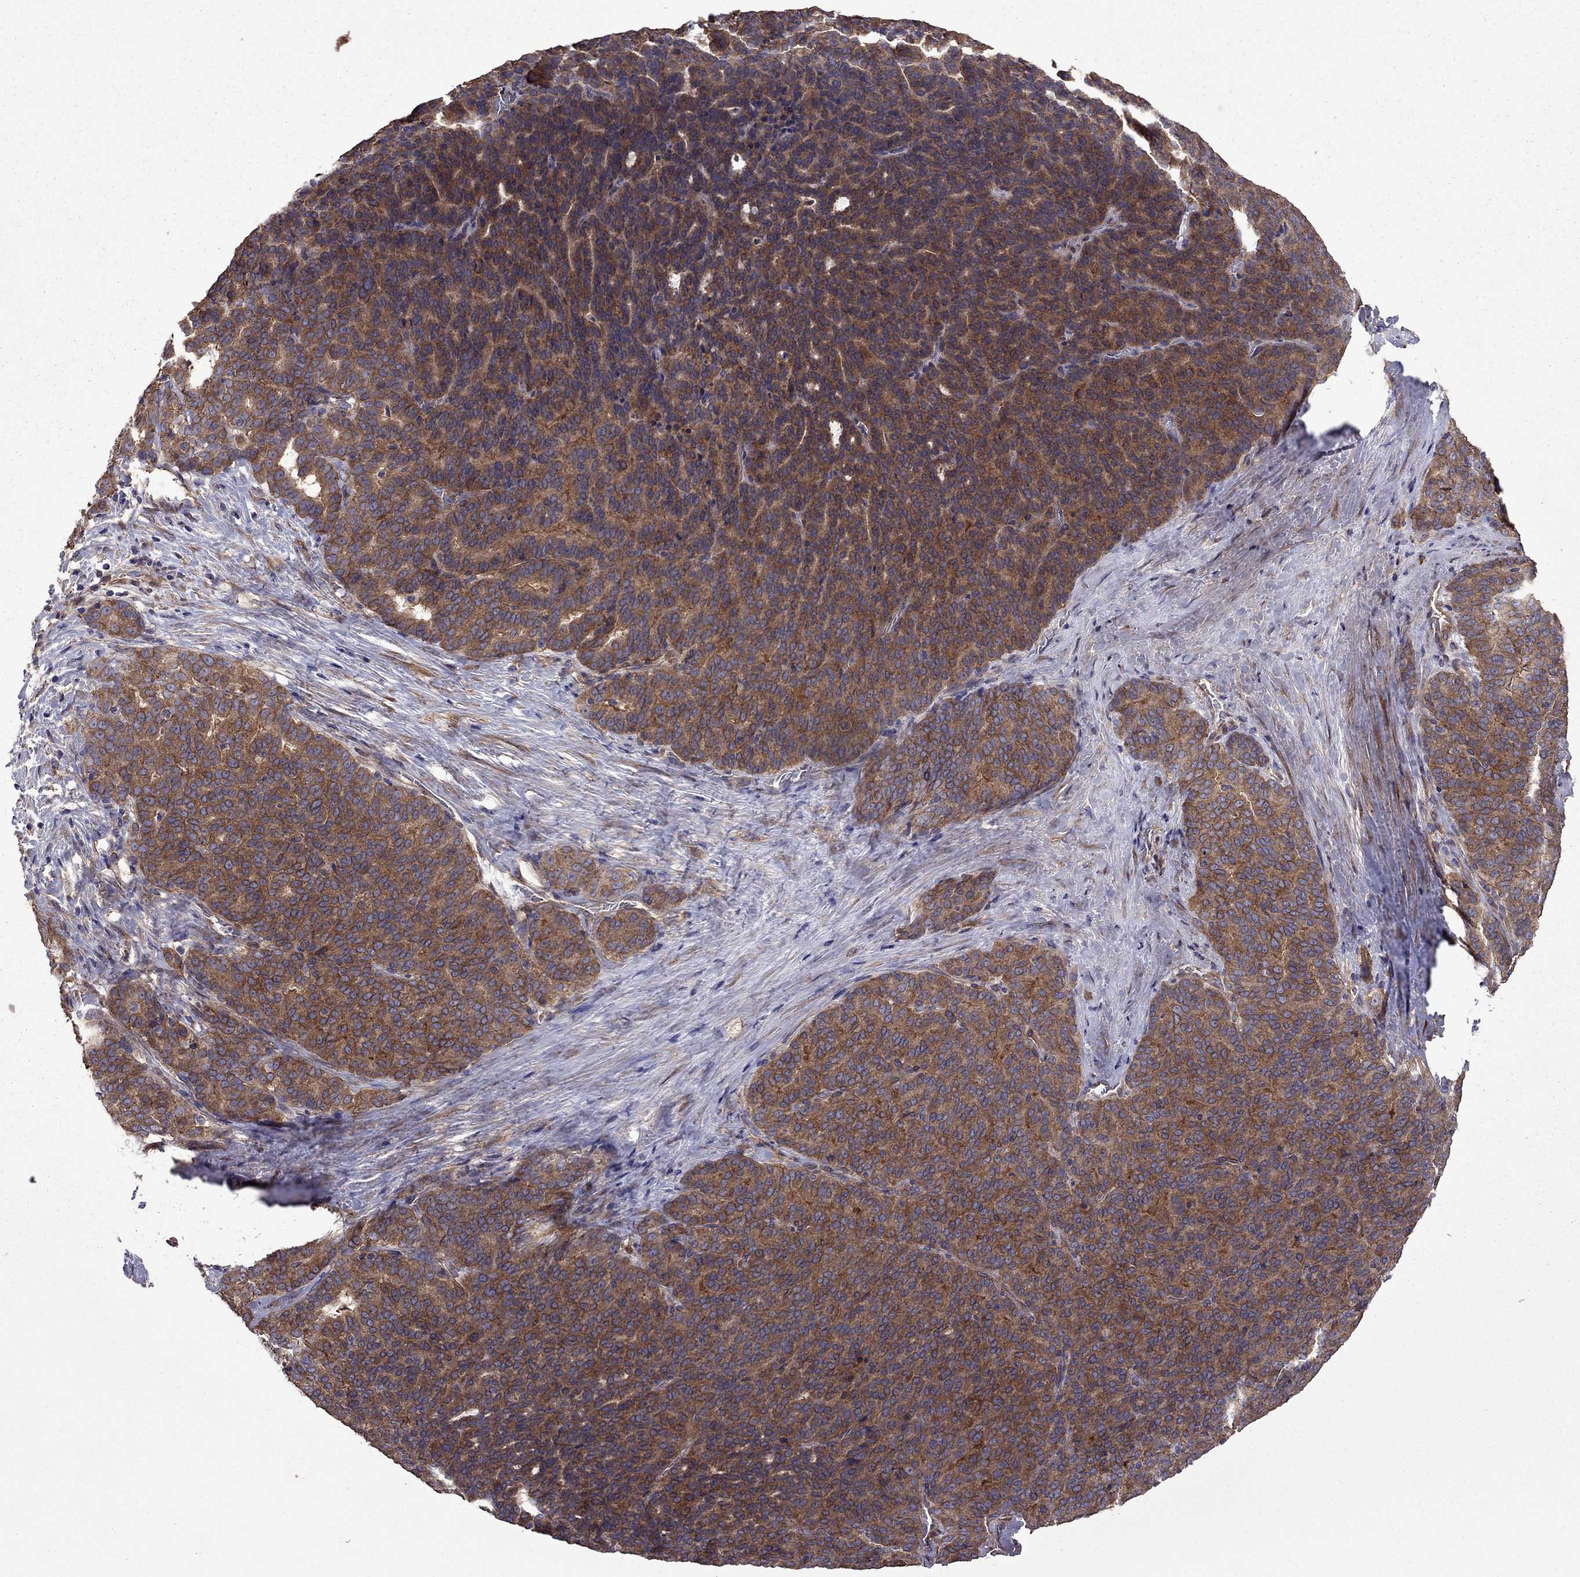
{"staining": {"intensity": "strong", "quantity": ">75%", "location": "cytoplasmic/membranous"}, "tissue": "liver cancer", "cell_type": "Tumor cells", "image_type": "cancer", "snomed": [{"axis": "morphology", "description": "Cholangiocarcinoma"}, {"axis": "topography", "description": "Liver"}], "caption": "Immunohistochemistry (IHC) image of neoplastic tissue: human liver cholangiocarcinoma stained using IHC exhibits high levels of strong protein expression localized specifically in the cytoplasmic/membranous of tumor cells, appearing as a cytoplasmic/membranous brown color.", "gene": "ITGB1", "patient": {"sex": "female", "age": 47}}